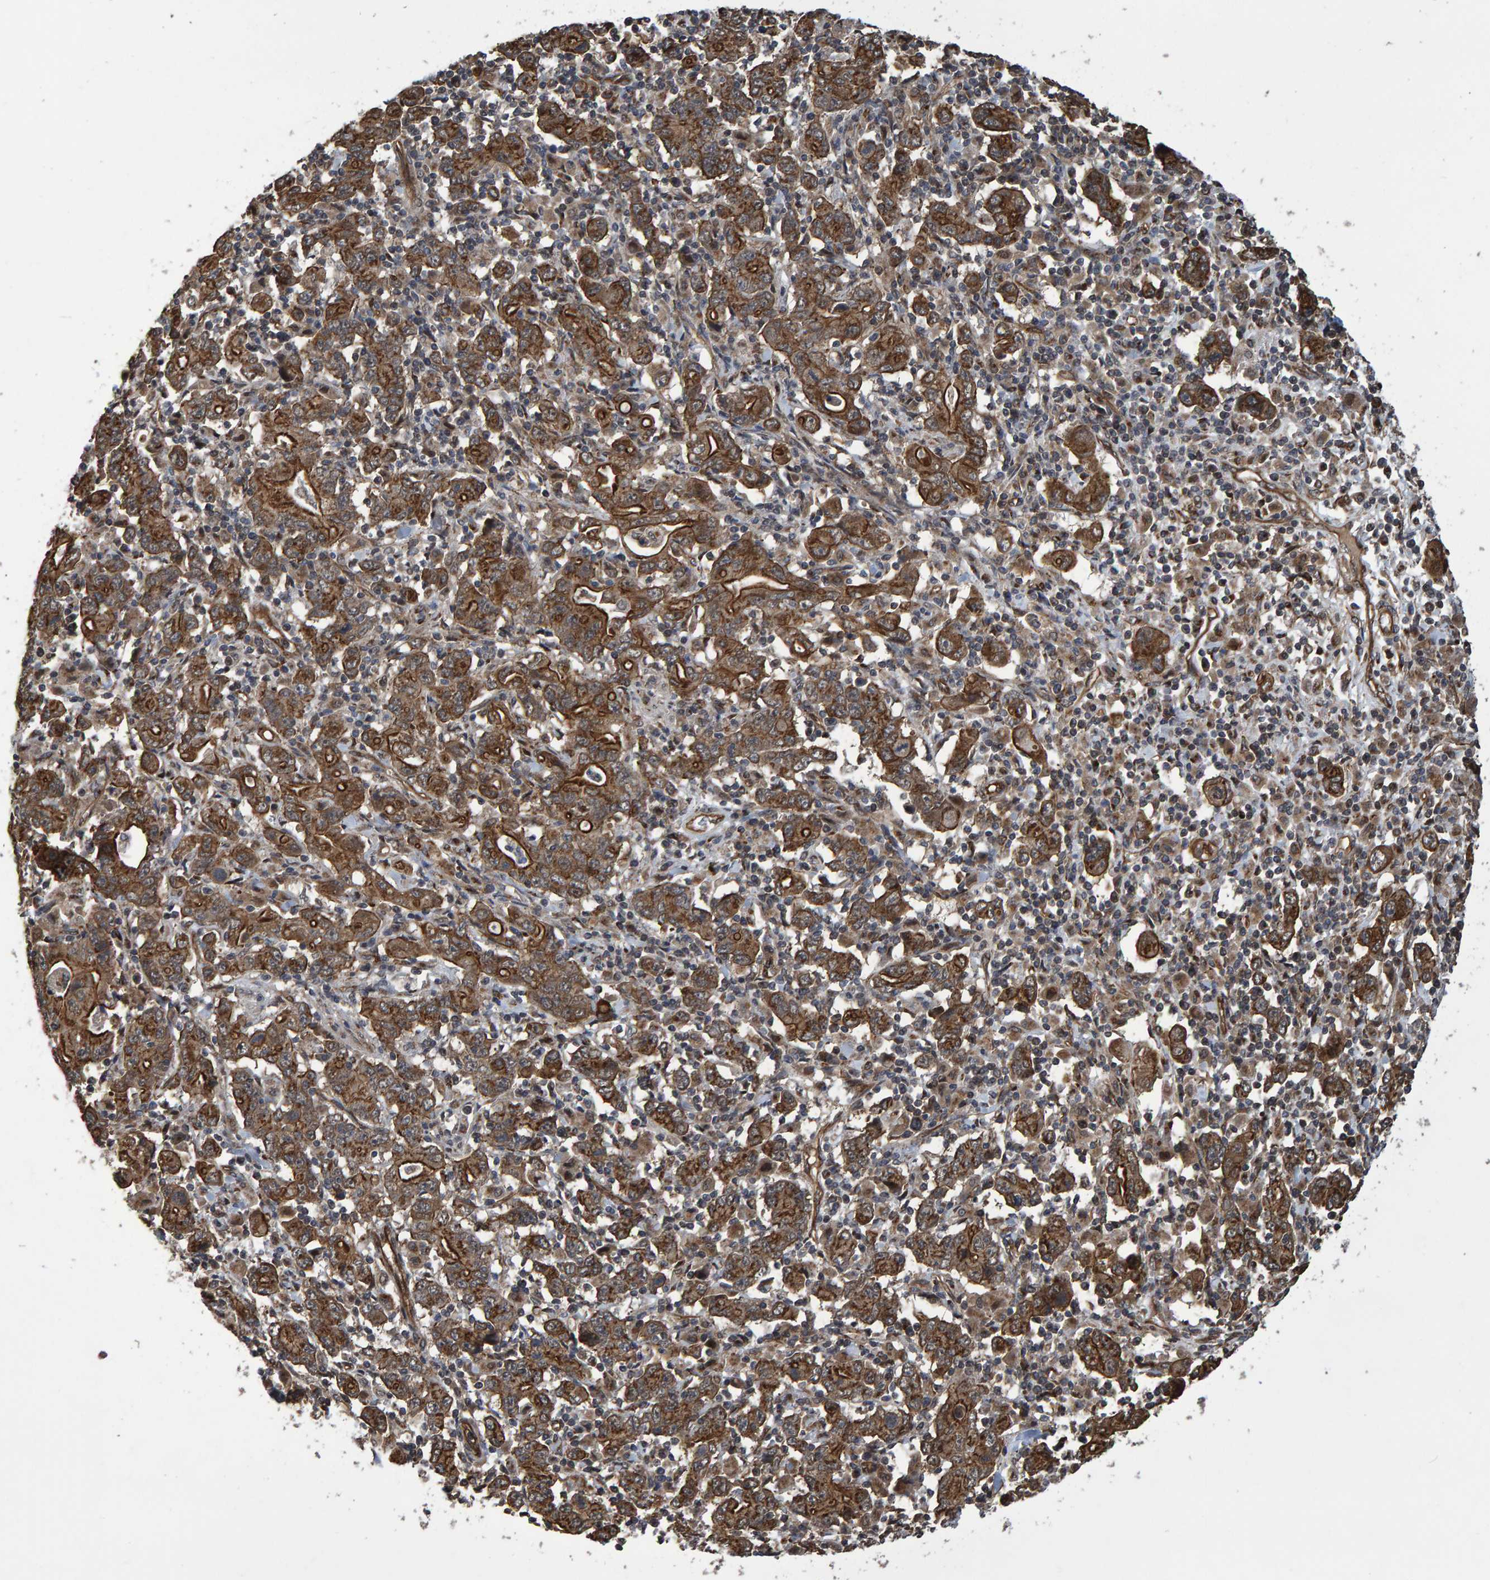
{"staining": {"intensity": "strong", "quantity": ">75%", "location": "cytoplasmic/membranous"}, "tissue": "stomach cancer", "cell_type": "Tumor cells", "image_type": "cancer", "snomed": [{"axis": "morphology", "description": "Adenocarcinoma, NOS"}, {"axis": "topography", "description": "Stomach, upper"}], "caption": "About >75% of tumor cells in stomach adenocarcinoma reveal strong cytoplasmic/membranous protein expression as visualized by brown immunohistochemical staining.", "gene": "TRIM68", "patient": {"sex": "male", "age": 69}}